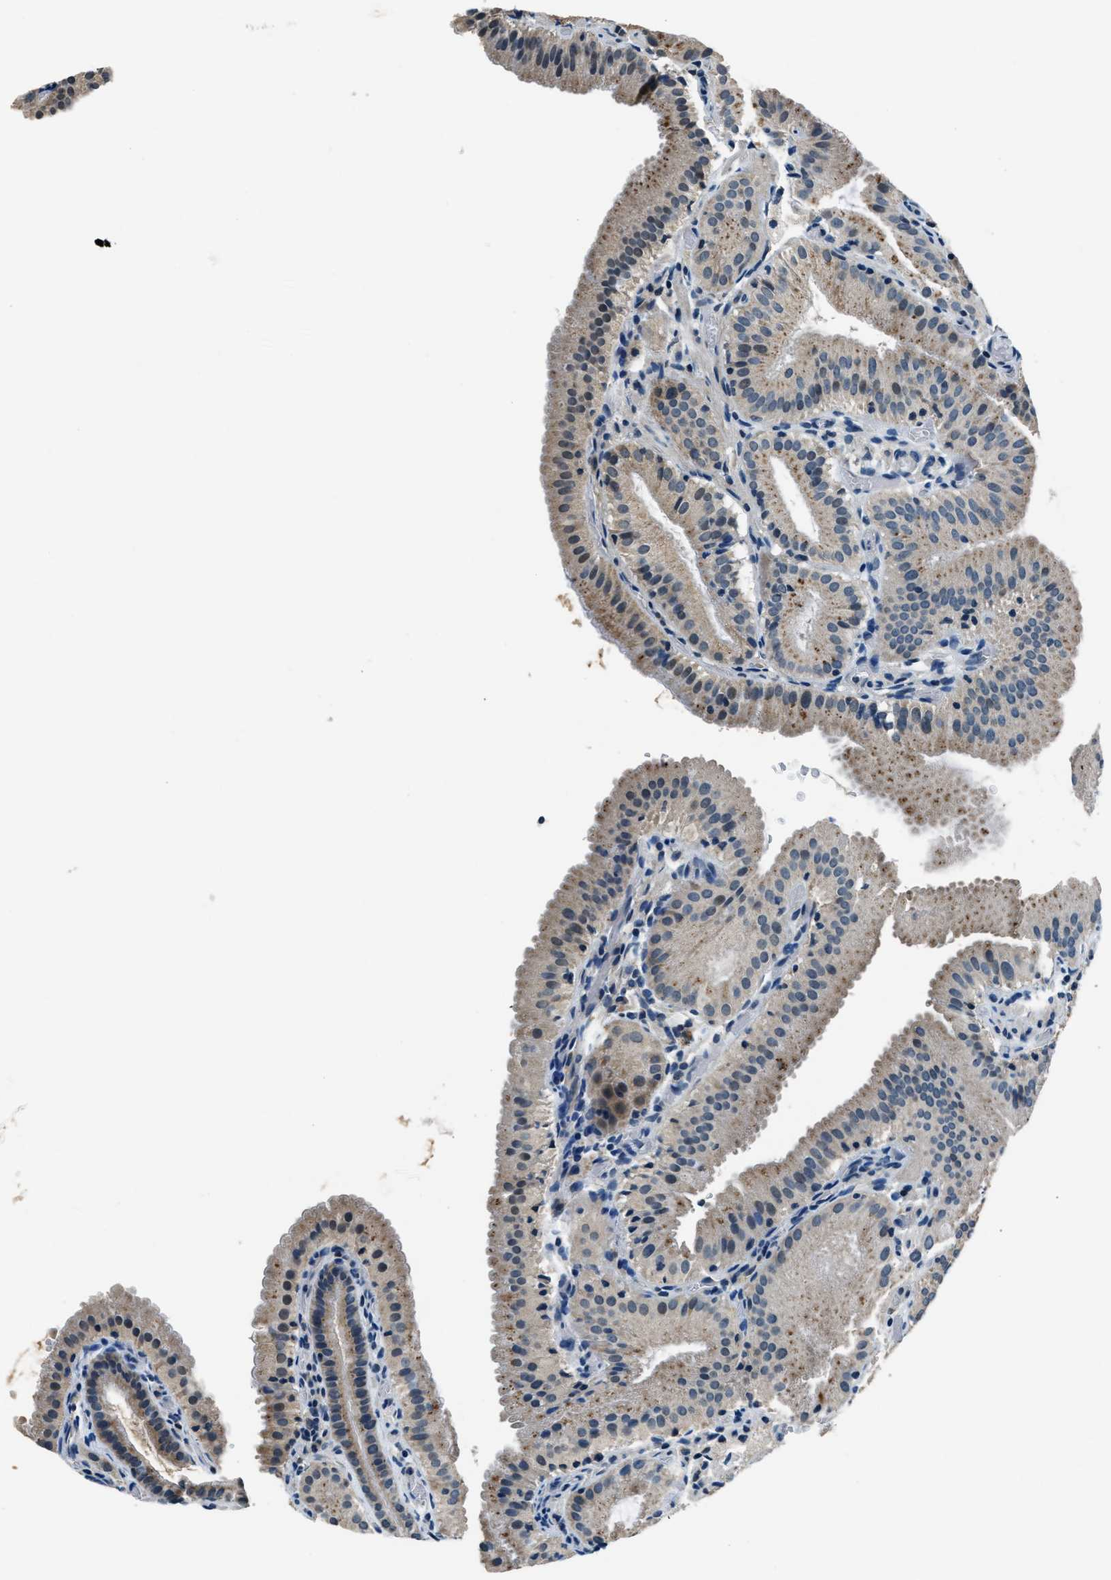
{"staining": {"intensity": "weak", "quantity": ">75%", "location": "cytoplasmic/membranous"}, "tissue": "gallbladder", "cell_type": "Glandular cells", "image_type": "normal", "snomed": [{"axis": "morphology", "description": "Normal tissue, NOS"}, {"axis": "topography", "description": "Gallbladder"}], "caption": "Immunohistochemical staining of benign gallbladder exhibits weak cytoplasmic/membranous protein positivity in approximately >75% of glandular cells.", "gene": "NME8", "patient": {"sex": "male", "age": 54}}